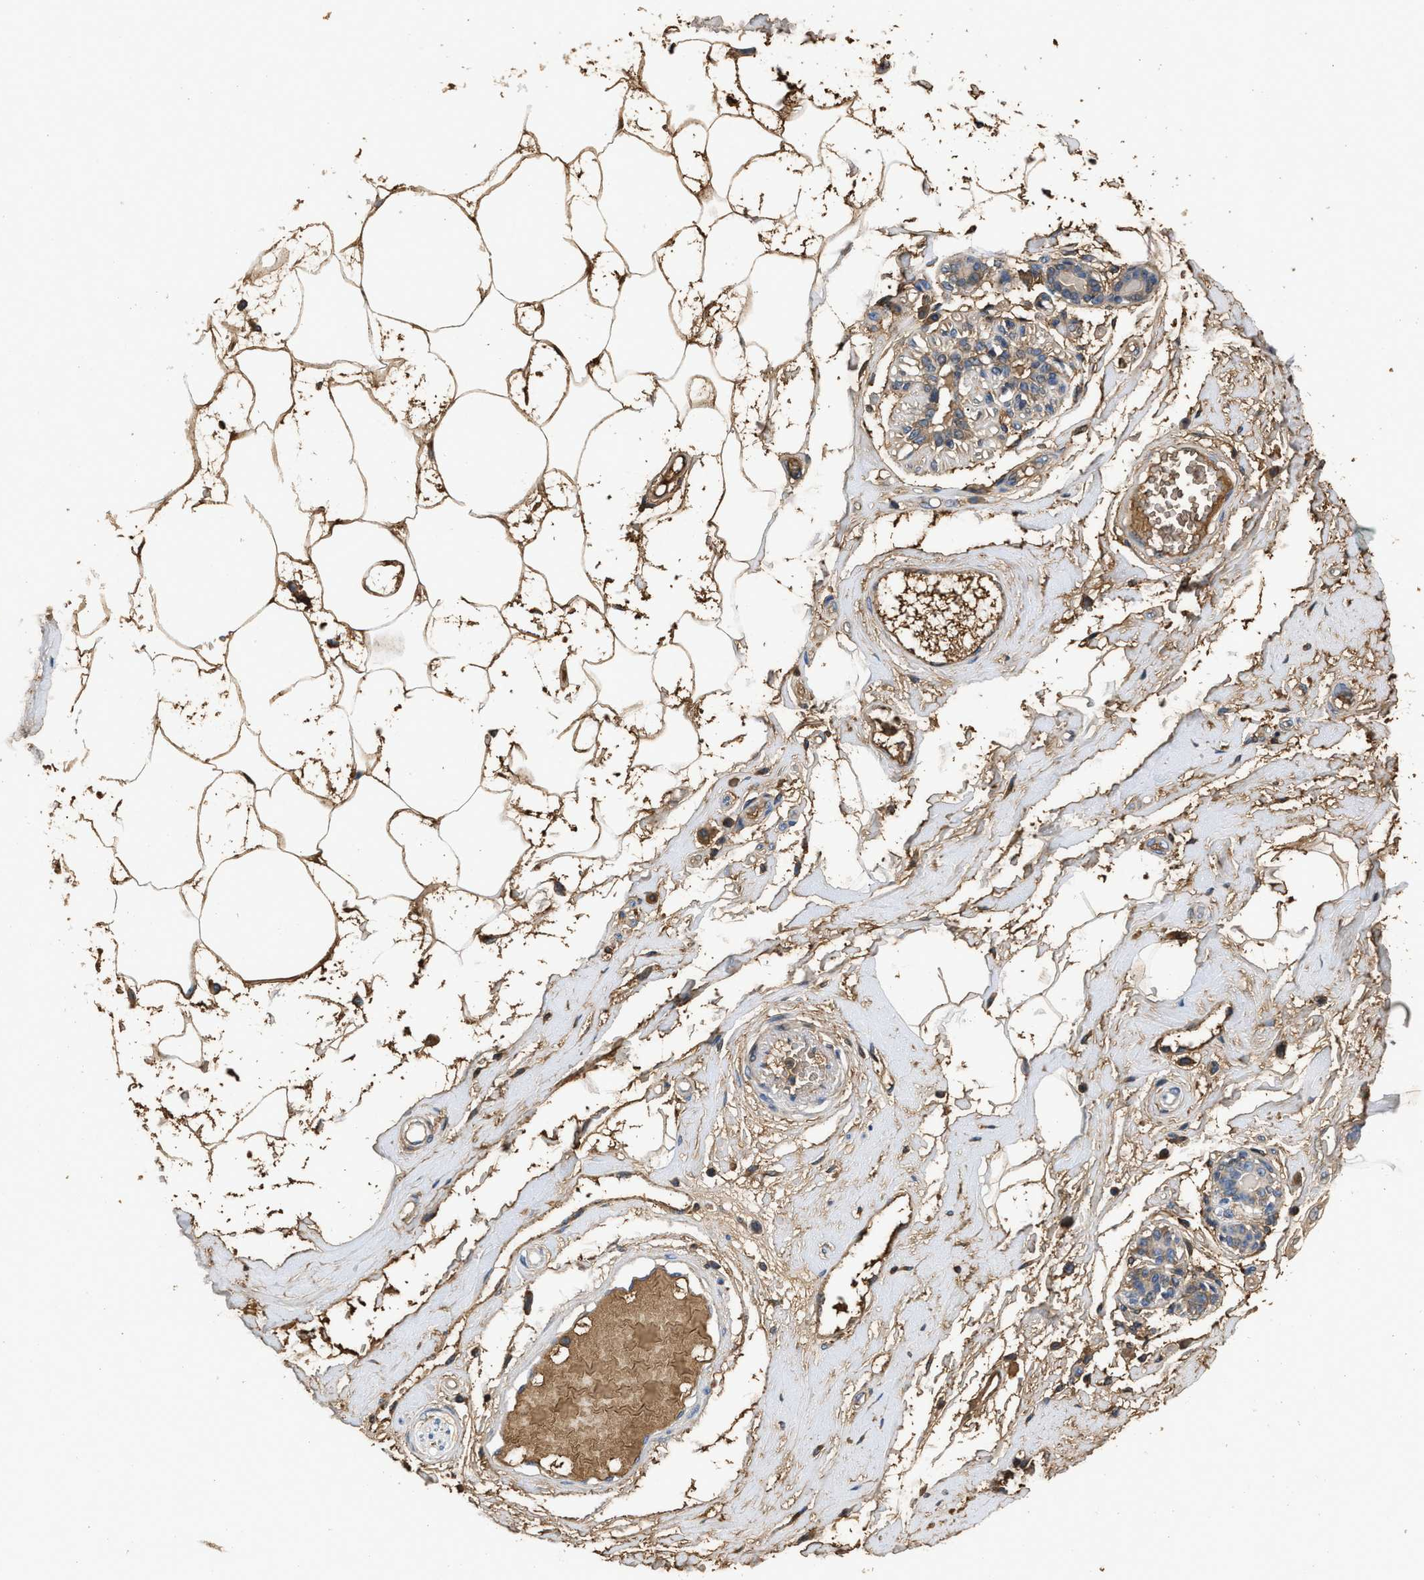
{"staining": {"intensity": "moderate", "quantity": ">75%", "location": "cytoplasmic/membranous,nuclear"}, "tissue": "breast", "cell_type": "Adipocytes", "image_type": "normal", "snomed": [{"axis": "morphology", "description": "Normal tissue, NOS"}, {"axis": "morphology", "description": "Lobular carcinoma"}, {"axis": "topography", "description": "Breast"}], "caption": "The immunohistochemical stain shows moderate cytoplasmic/membranous,nuclear staining in adipocytes of normal breast. The staining is performed using DAB (3,3'-diaminobenzidine) brown chromogen to label protein expression. The nuclei are counter-stained blue using hematoxylin.", "gene": "C3", "patient": {"sex": "female", "age": 59}}